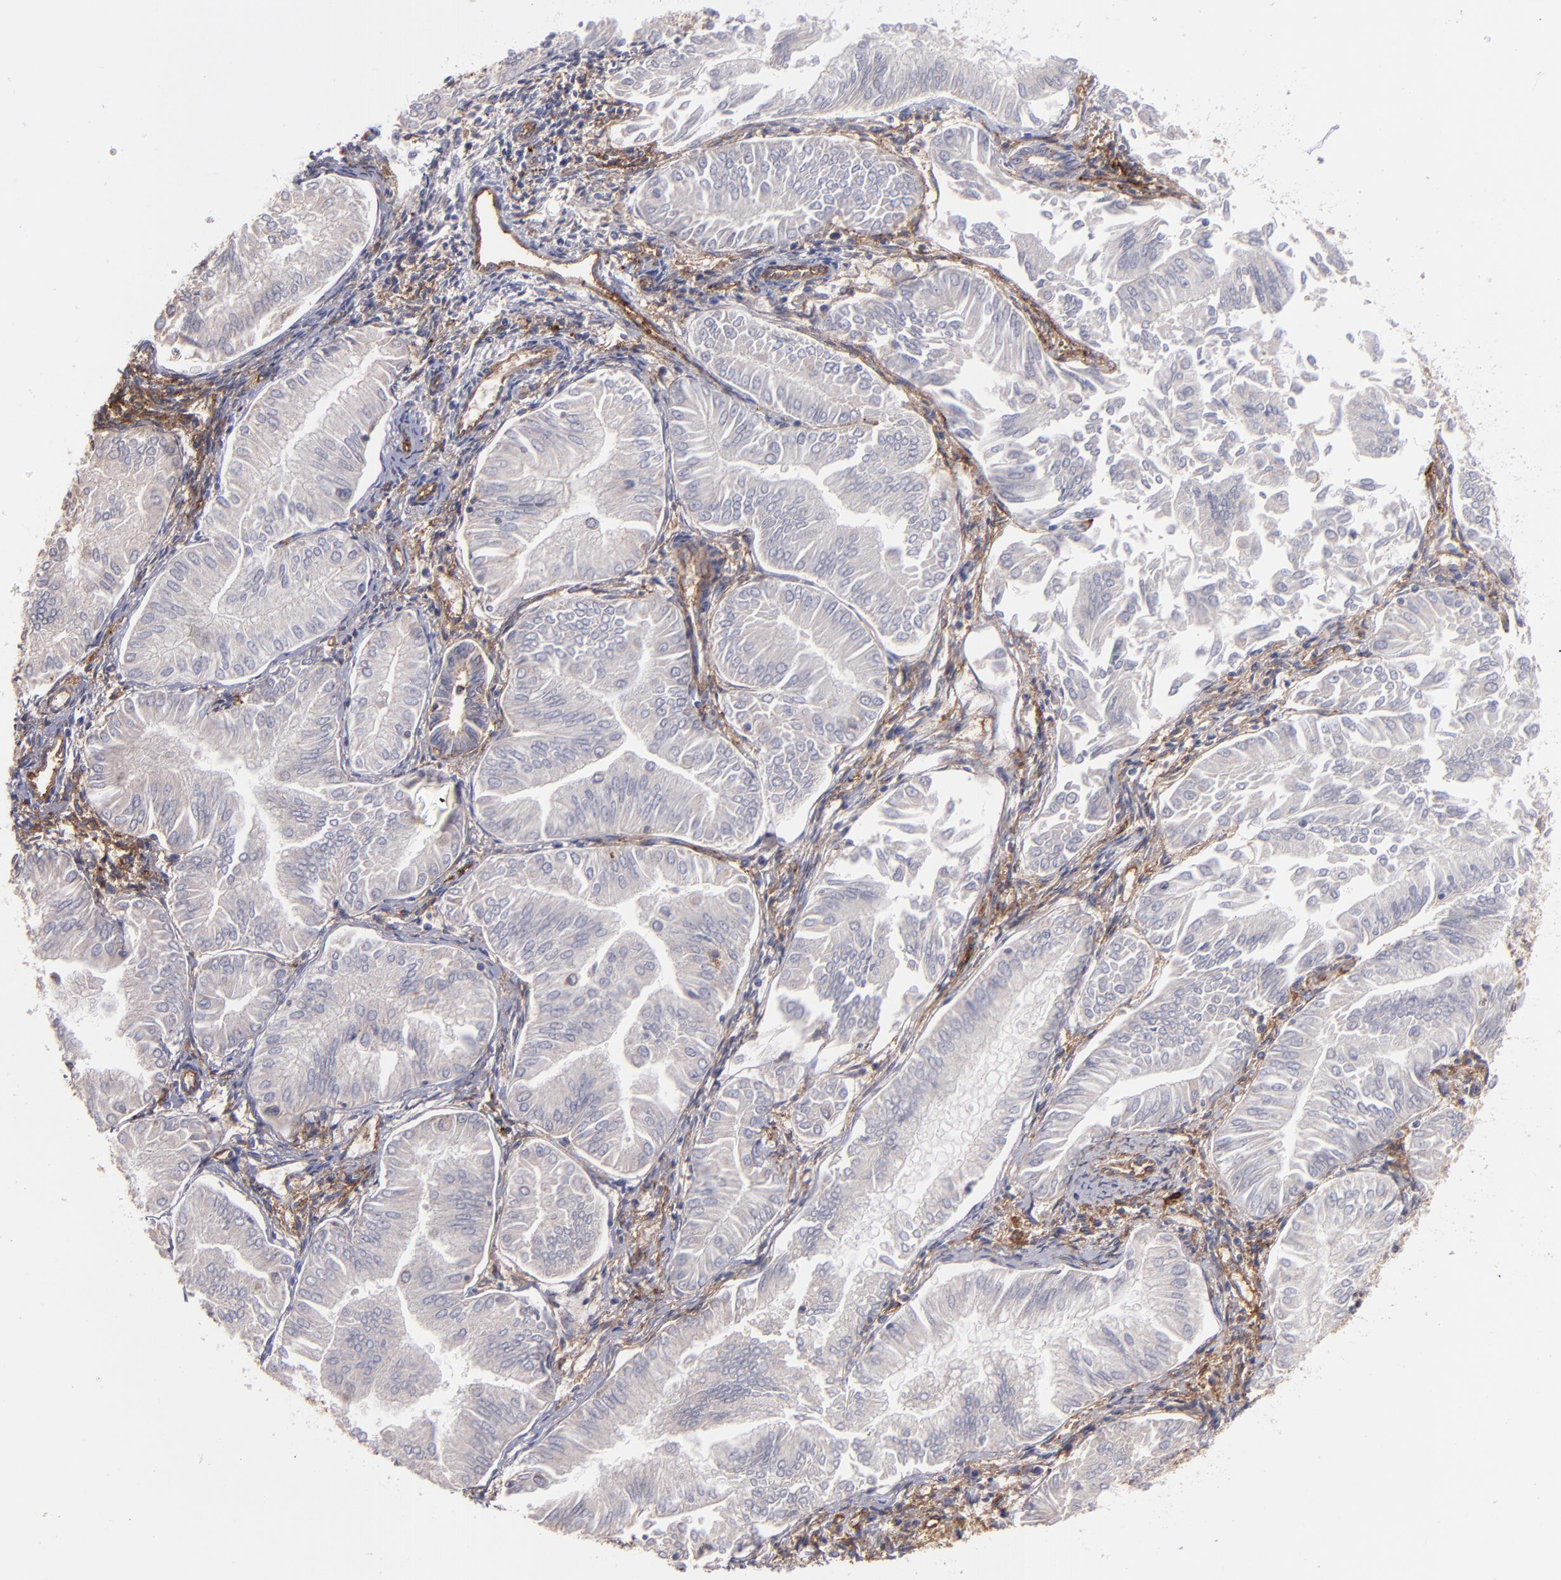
{"staining": {"intensity": "negative", "quantity": "none", "location": "none"}, "tissue": "endometrial cancer", "cell_type": "Tumor cells", "image_type": "cancer", "snomed": [{"axis": "morphology", "description": "Adenocarcinoma, NOS"}, {"axis": "topography", "description": "Endometrium"}], "caption": "Immunohistochemistry (IHC) of adenocarcinoma (endometrial) displays no expression in tumor cells.", "gene": "ICAM1", "patient": {"sex": "female", "age": 53}}